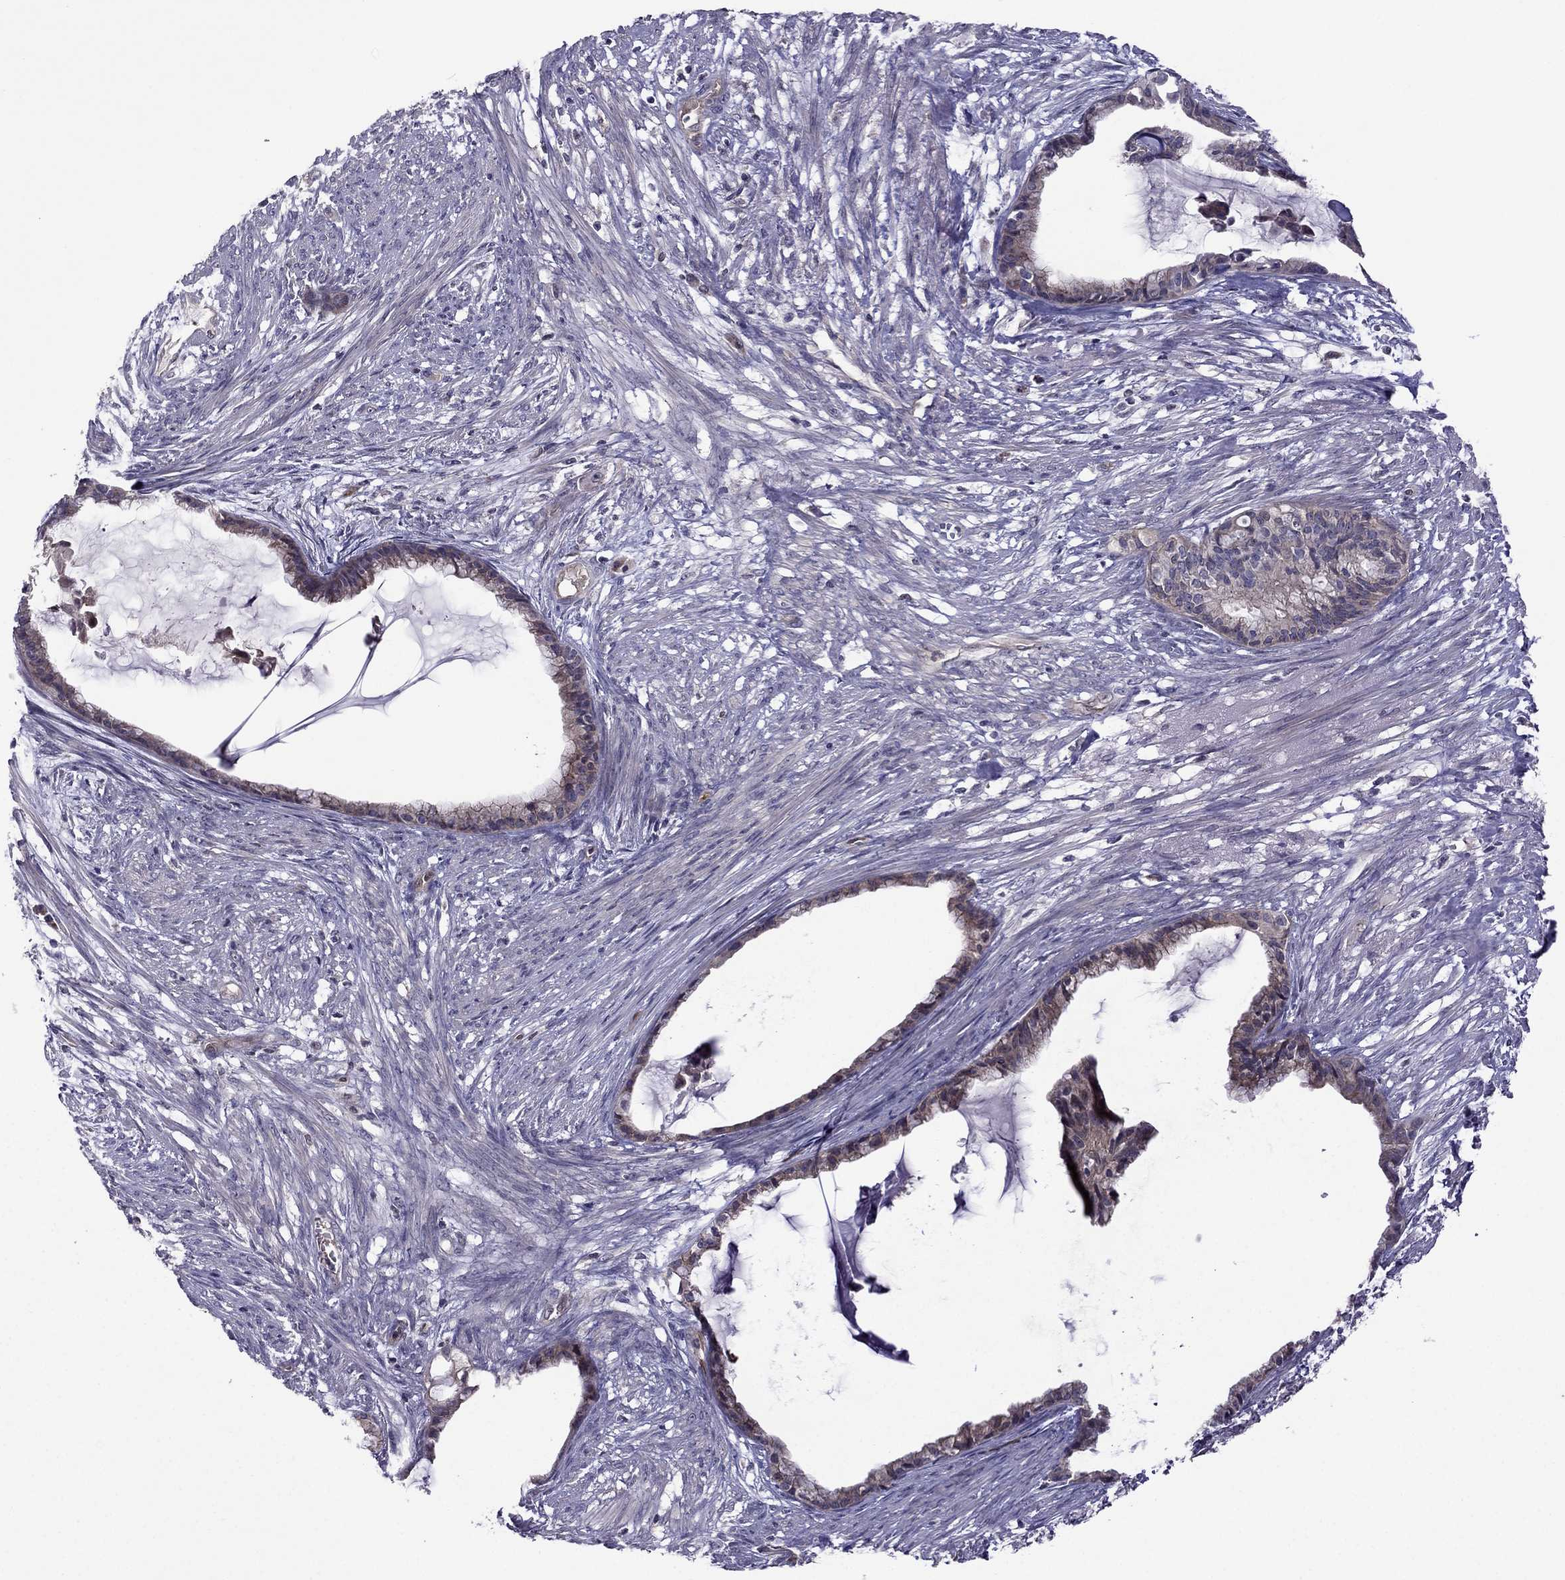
{"staining": {"intensity": "weak", "quantity": ">75%", "location": "cytoplasmic/membranous"}, "tissue": "endometrial cancer", "cell_type": "Tumor cells", "image_type": "cancer", "snomed": [{"axis": "morphology", "description": "Adenocarcinoma, NOS"}, {"axis": "topography", "description": "Endometrium"}], "caption": "Human endometrial cancer (adenocarcinoma) stained with a brown dye exhibits weak cytoplasmic/membranous positive staining in approximately >75% of tumor cells.", "gene": "CDK5", "patient": {"sex": "female", "age": 86}}